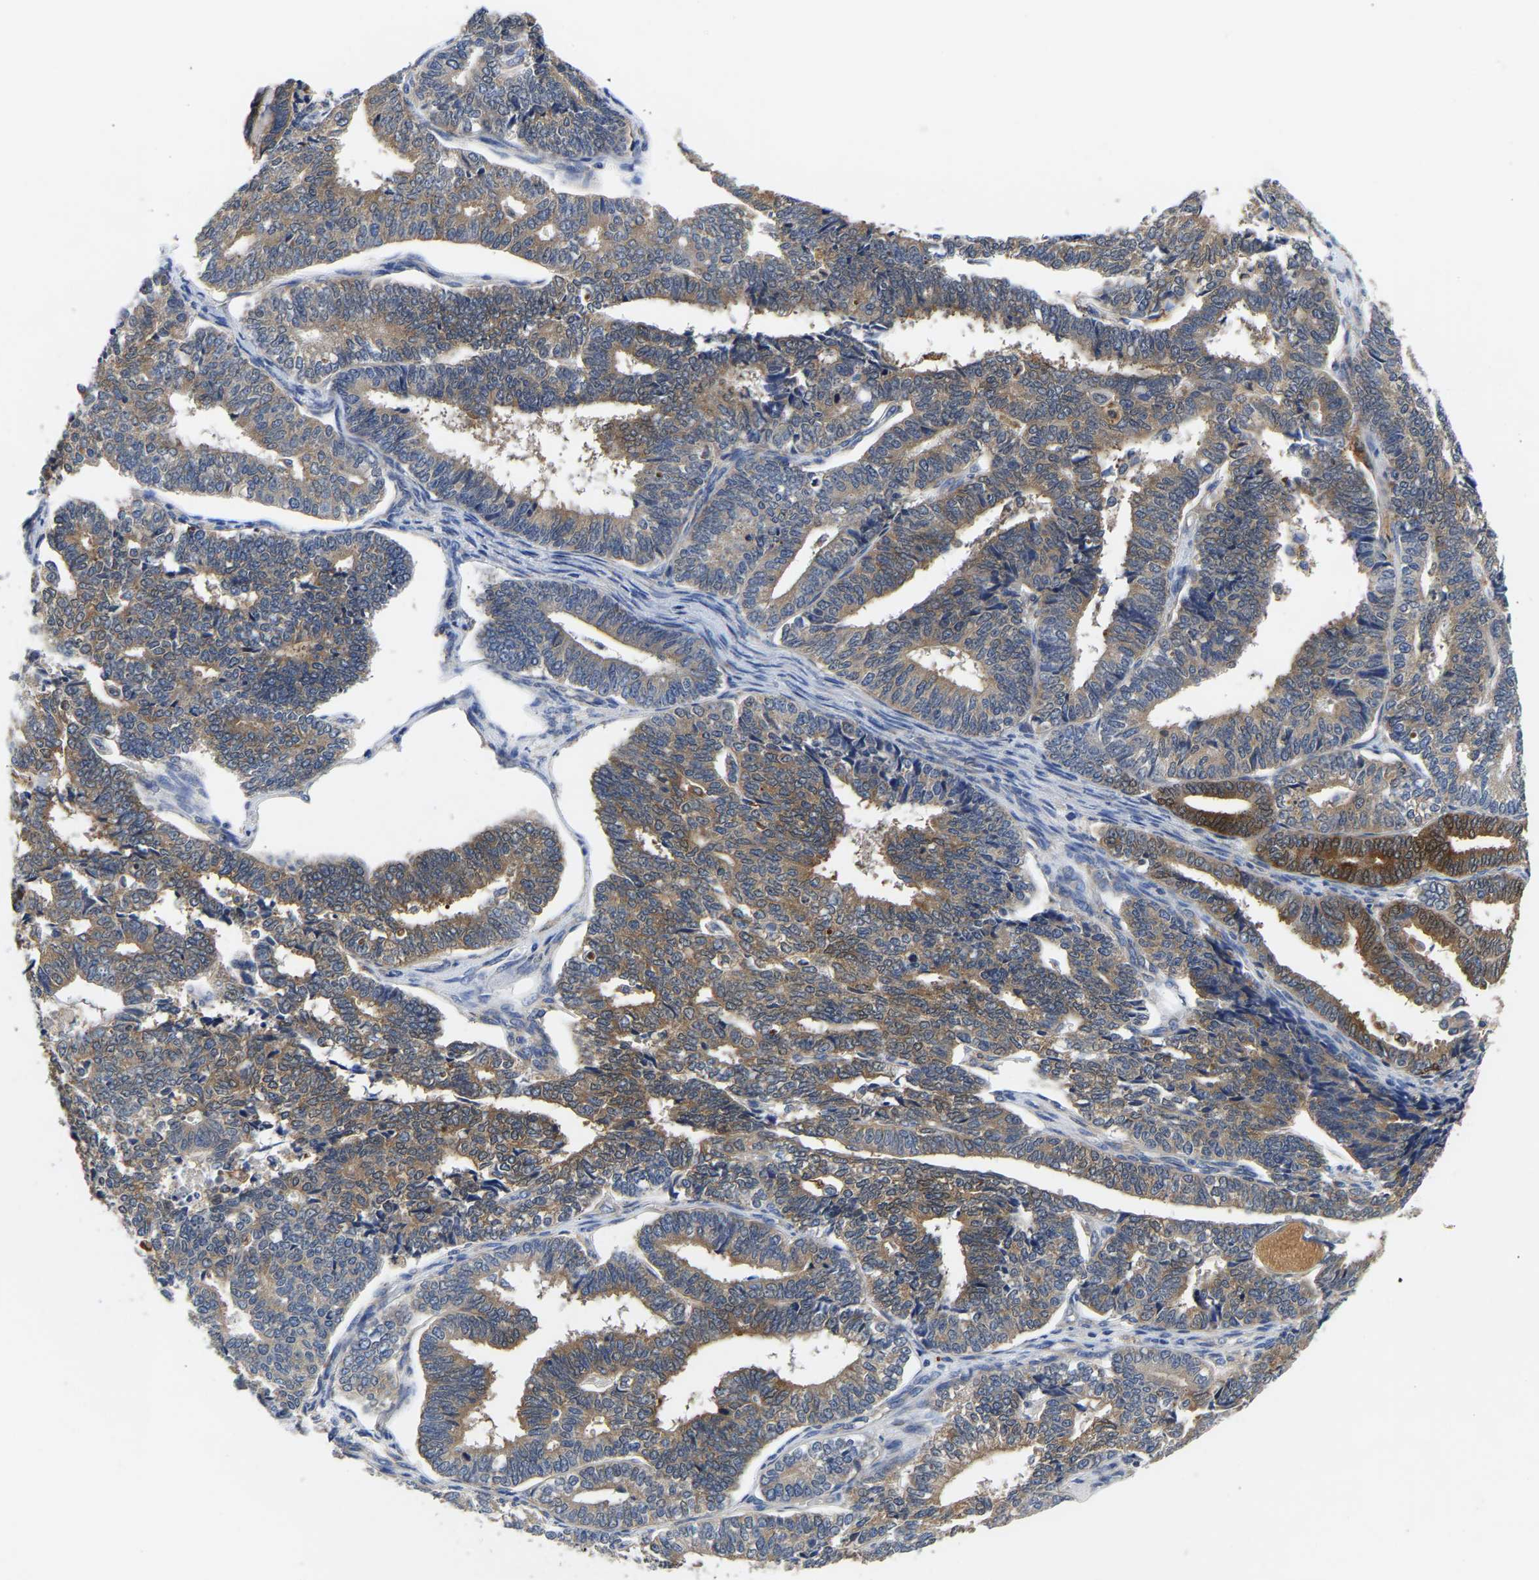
{"staining": {"intensity": "moderate", "quantity": "25%-75%", "location": "cytoplasmic/membranous"}, "tissue": "endometrial cancer", "cell_type": "Tumor cells", "image_type": "cancer", "snomed": [{"axis": "morphology", "description": "Adenocarcinoma, NOS"}, {"axis": "topography", "description": "Endometrium"}], "caption": "The photomicrograph demonstrates immunohistochemical staining of endometrial cancer. There is moderate cytoplasmic/membranous positivity is identified in about 25%-75% of tumor cells.", "gene": "CCDC6", "patient": {"sex": "female", "age": 70}}